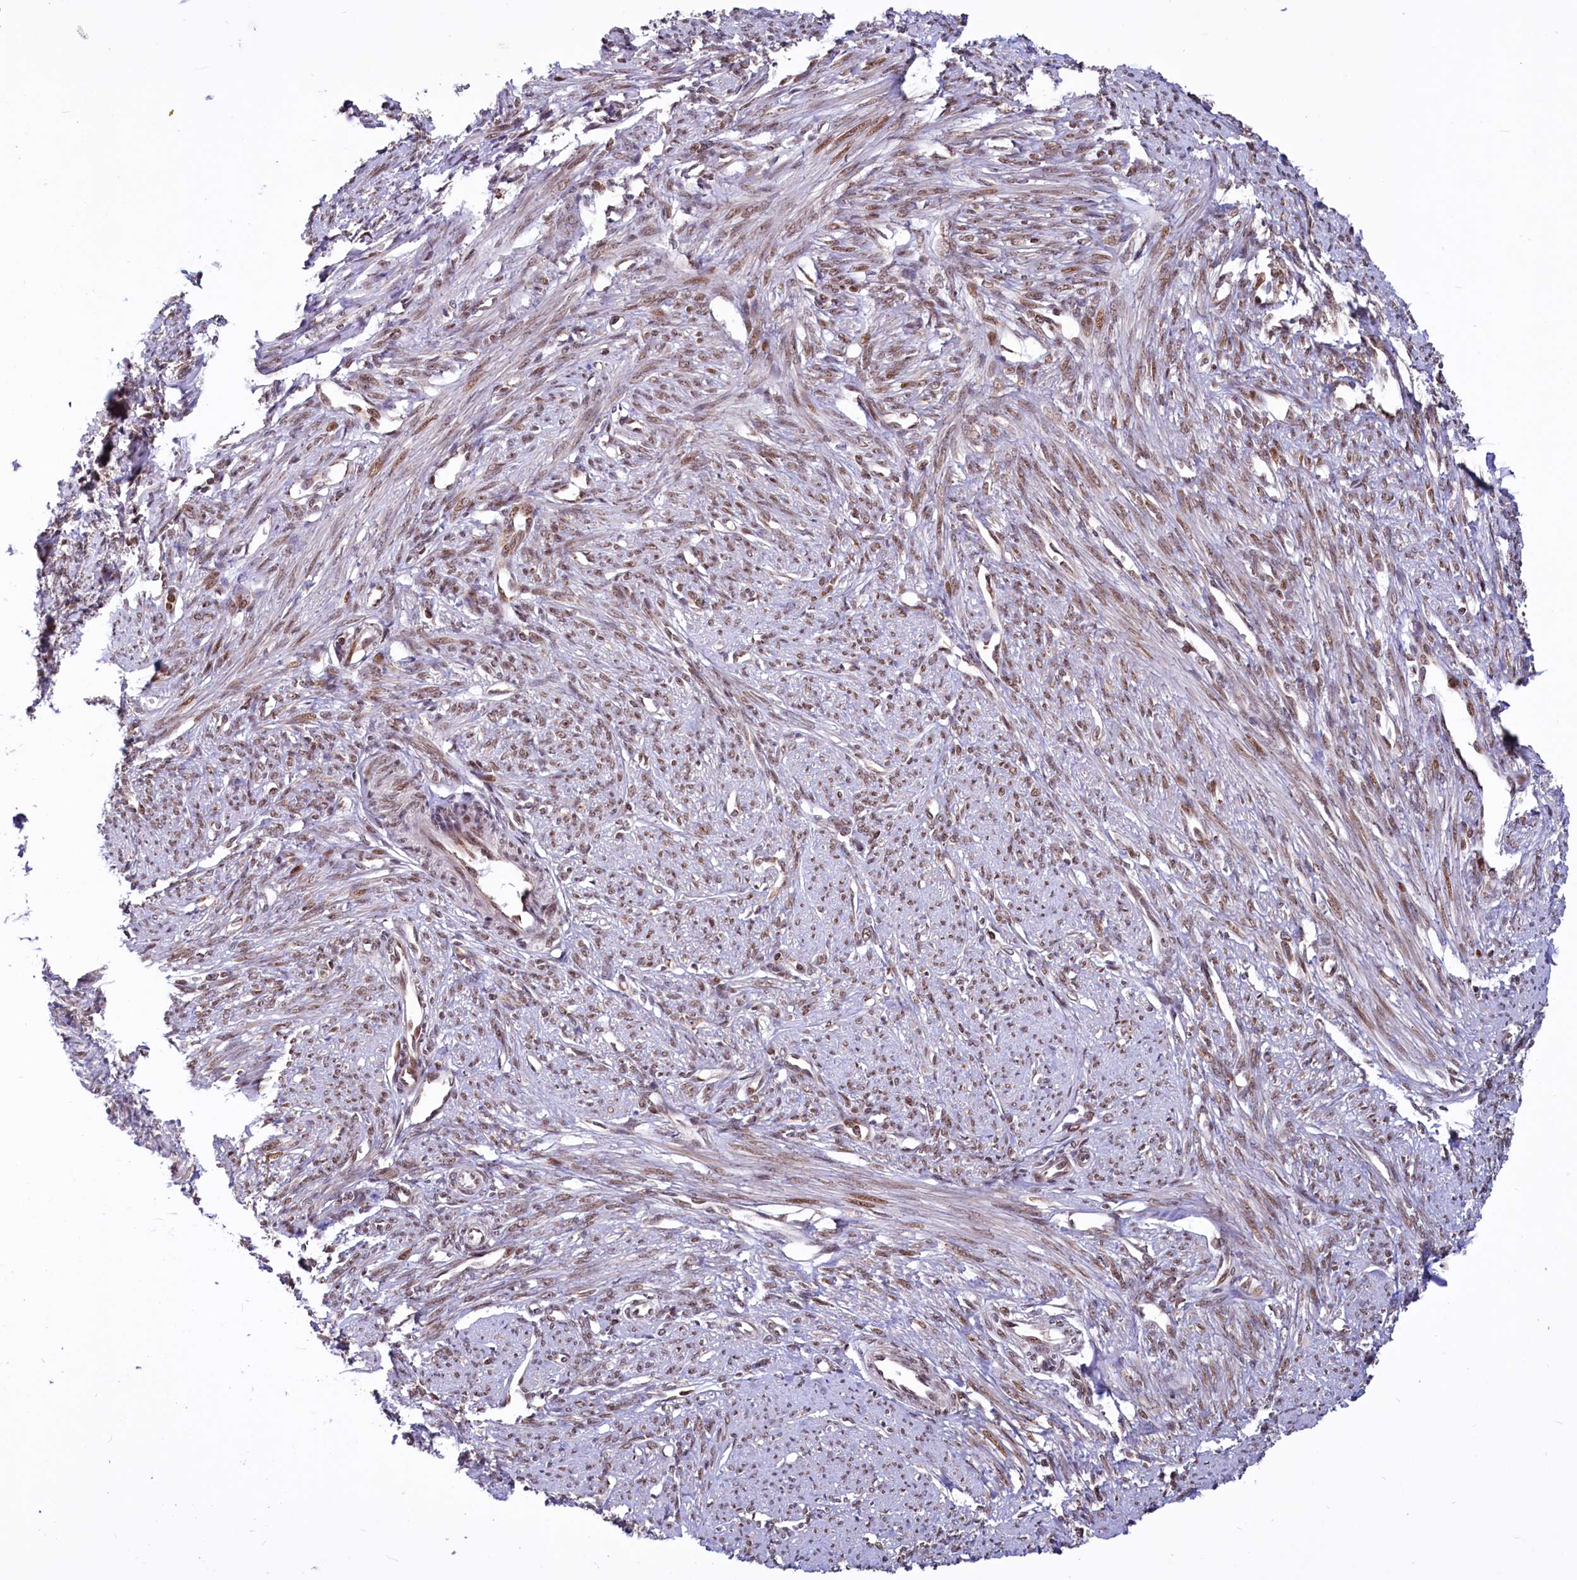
{"staining": {"intensity": "moderate", "quantity": ">75%", "location": "cytoplasmic/membranous,nuclear"}, "tissue": "smooth muscle", "cell_type": "Smooth muscle cells", "image_type": "normal", "snomed": [{"axis": "morphology", "description": "Normal tissue, NOS"}, {"axis": "topography", "description": "Smooth muscle"}, {"axis": "topography", "description": "Uterus"}], "caption": "Protein analysis of benign smooth muscle shows moderate cytoplasmic/membranous,nuclear staining in approximately >75% of smooth muscle cells.", "gene": "PHC3", "patient": {"sex": "female", "age": 59}}